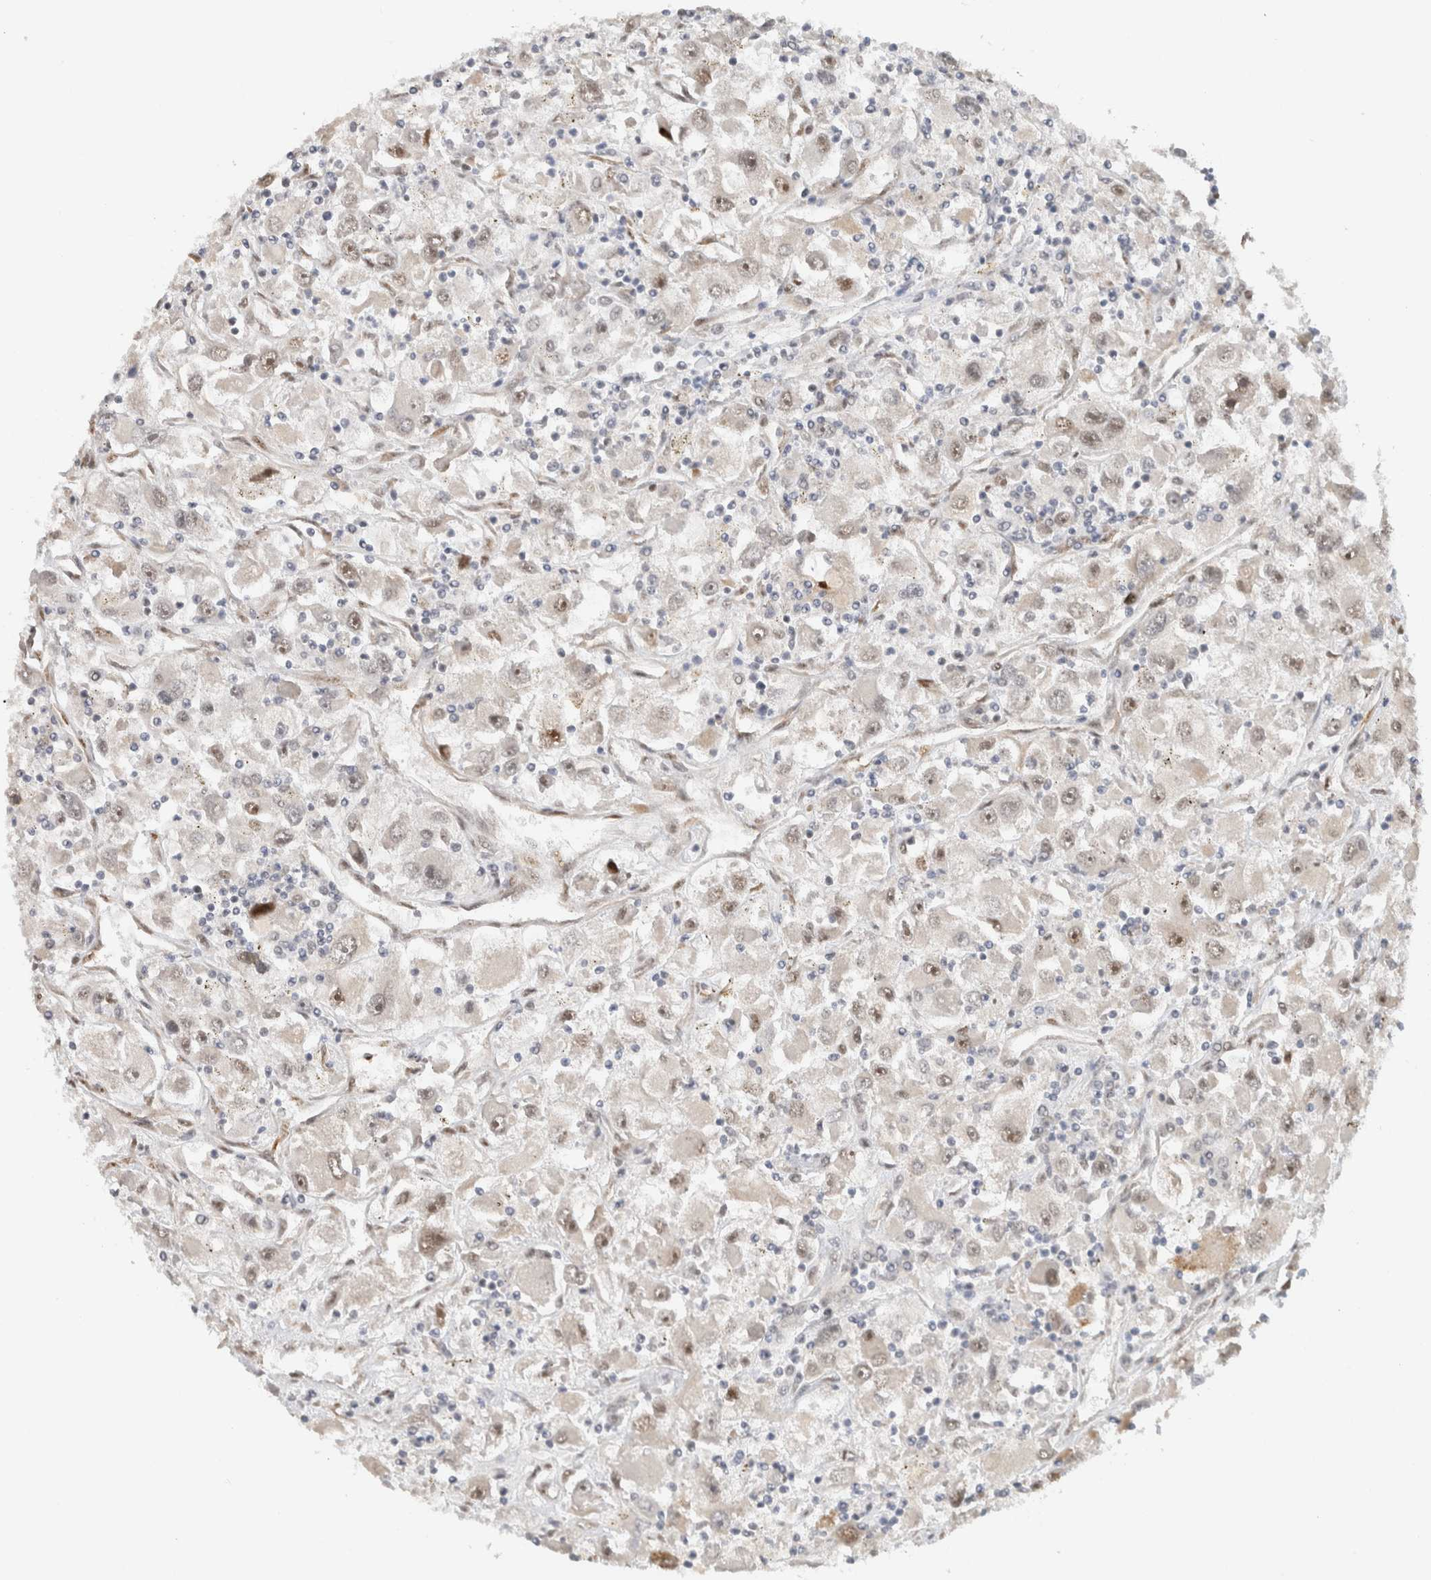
{"staining": {"intensity": "moderate", "quantity": "<25%", "location": "nuclear"}, "tissue": "renal cancer", "cell_type": "Tumor cells", "image_type": "cancer", "snomed": [{"axis": "morphology", "description": "Adenocarcinoma, NOS"}, {"axis": "topography", "description": "Kidney"}], "caption": "Moderate nuclear expression for a protein is seen in about <25% of tumor cells of renal cancer (adenocarcinoma) using IHC.", "gene": "DDX42", "patient": {"sex": "female", "age": 52}}